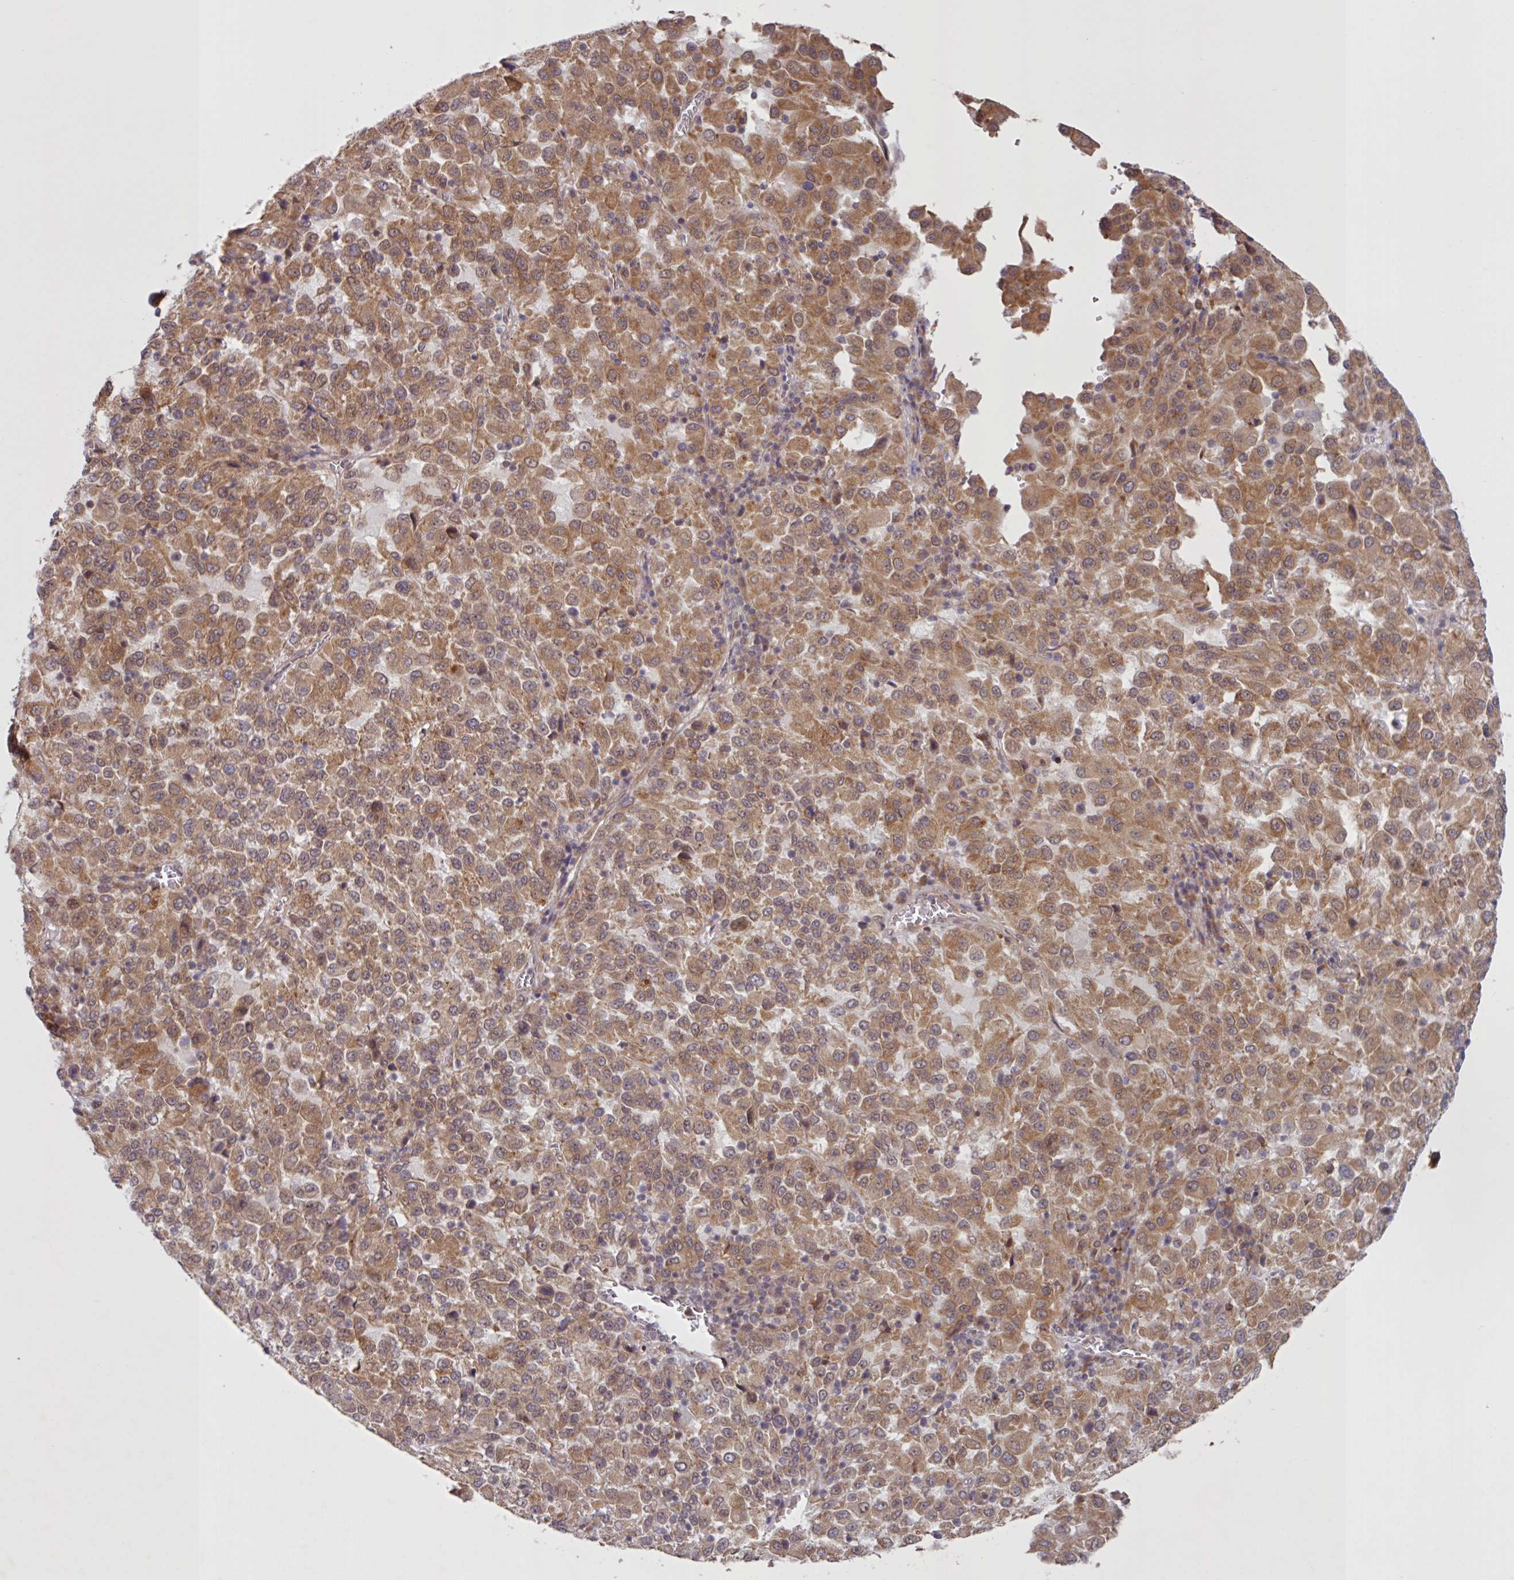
{"staining": {"intensity": "moderate", "quantity": ">75%", "location": "cytoplasmic/membranous,nuclear"}, "tissue": "melanoma", "cell_type": "Tumor cells", "image_type": "cancer", "snomed": [{"axis": "morphology", "description": "Malignant melanoma, Metastatic site"}, {"axis": "topography", "description": "Lung"}], "caption": "Tumor cells exhibit moderate cytoplasmic/membranous and nuclear staining in approximately >75% of cells in malignant melanoma (metastatic site).", "gene": "CAMLG", "patient": {"sex": "male", "age": 64}}